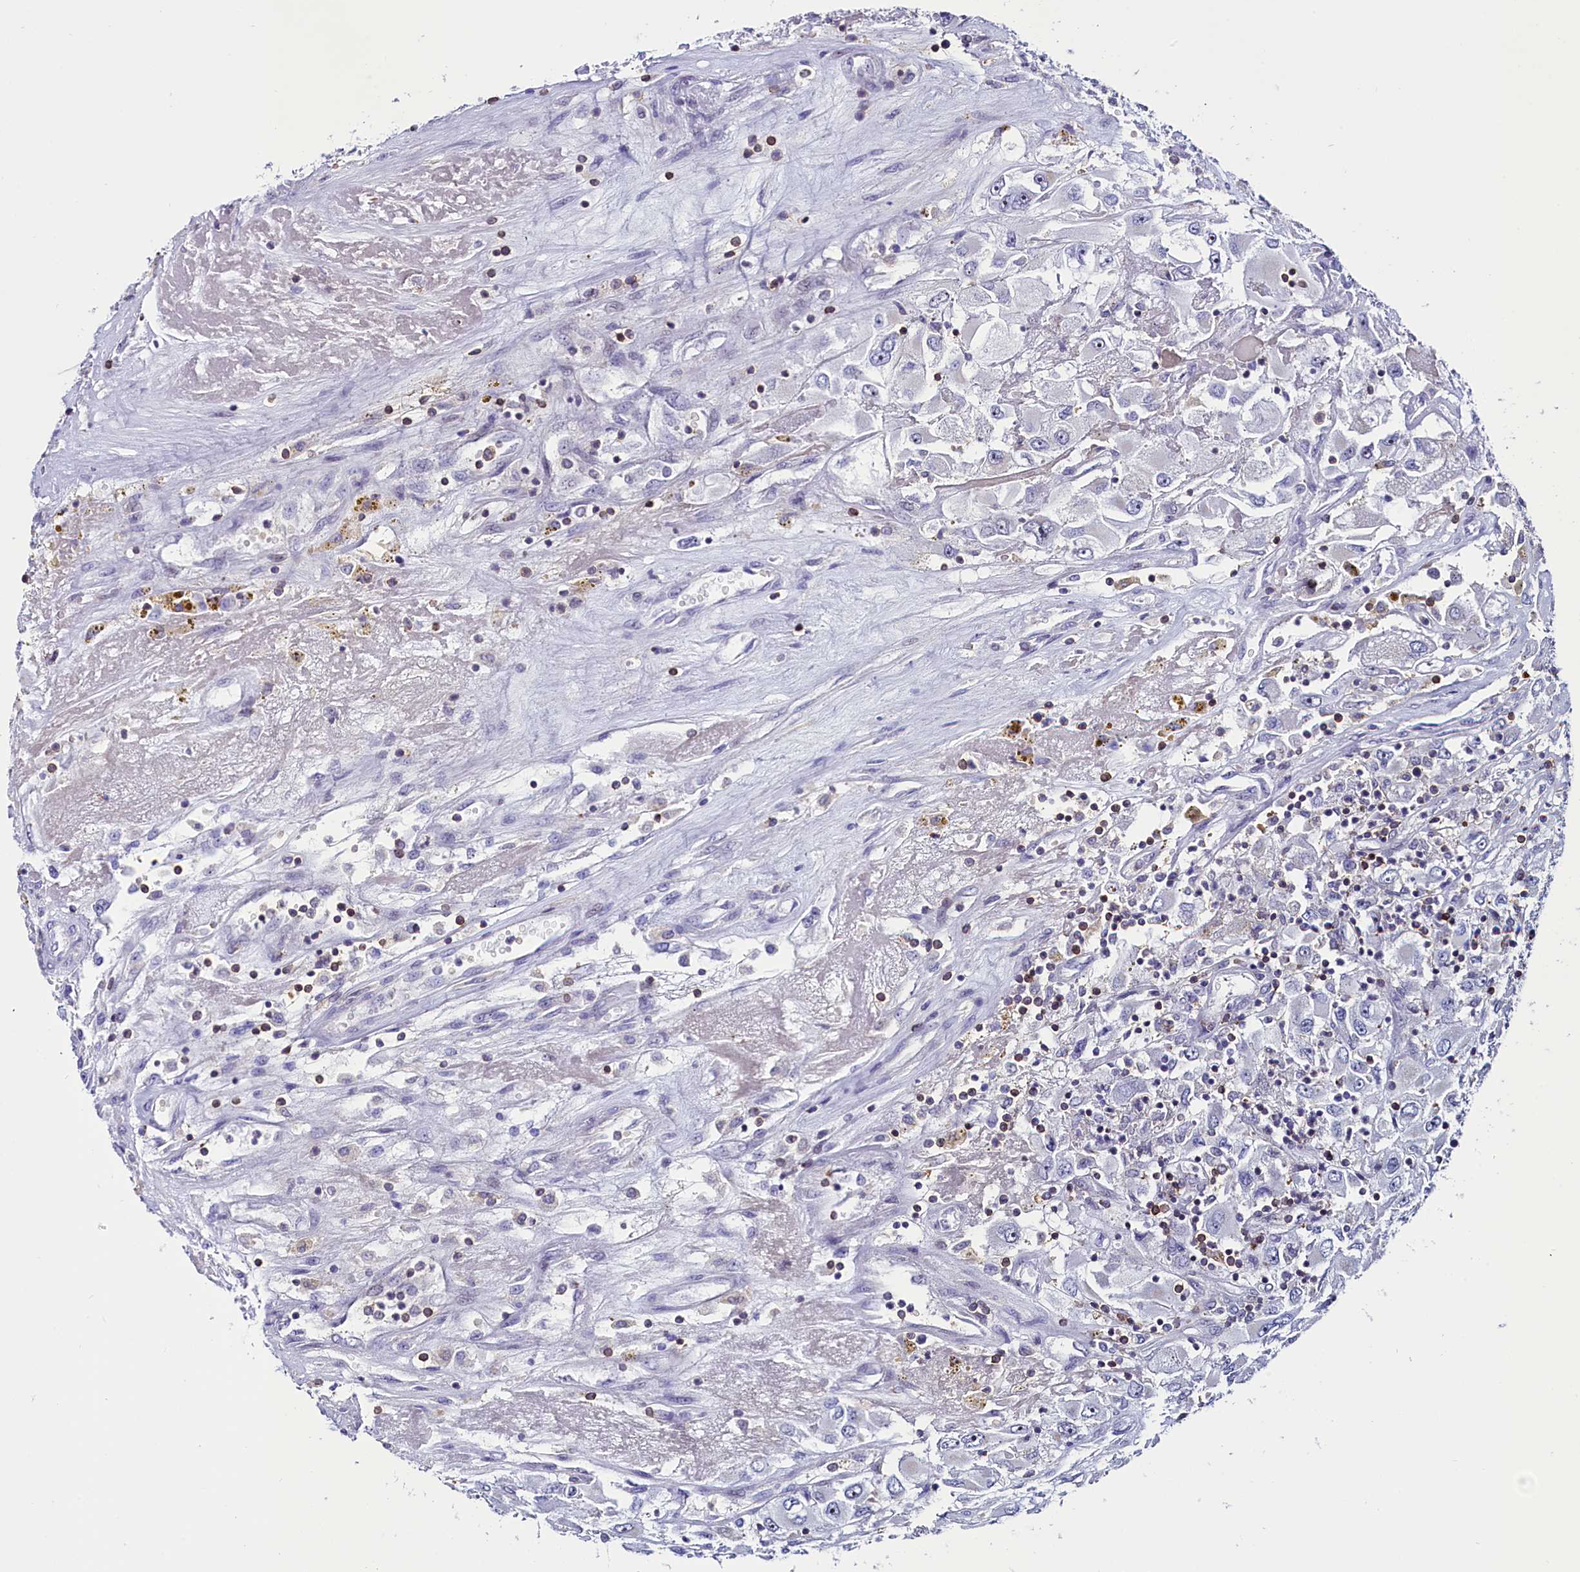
{"staining": {"intensity": "negative", "quantity": "none", "location": "none"}, "tissue": "renal cancer", "cell_type": "Tumor cells", "image_type": "cancer", "snomed": [{"axis": "morphology", "description": "Adenocarcinoma, NOS"}, {"axis": "topography", "description": "Kidney"}], "caption": "A photomicrograph of renal cancer (adenocarcinoma) stained for a protein shows no brown staining in tumor cells. Brightfield microscopy of immunohistochemistry stained with DAB (3,3'-diaminobenzidine) (brown) and hematoxylin (blue), captured at high magnification.", "gene": "CIAPIN1", "patient": {"sex": "female", "age": 52}}